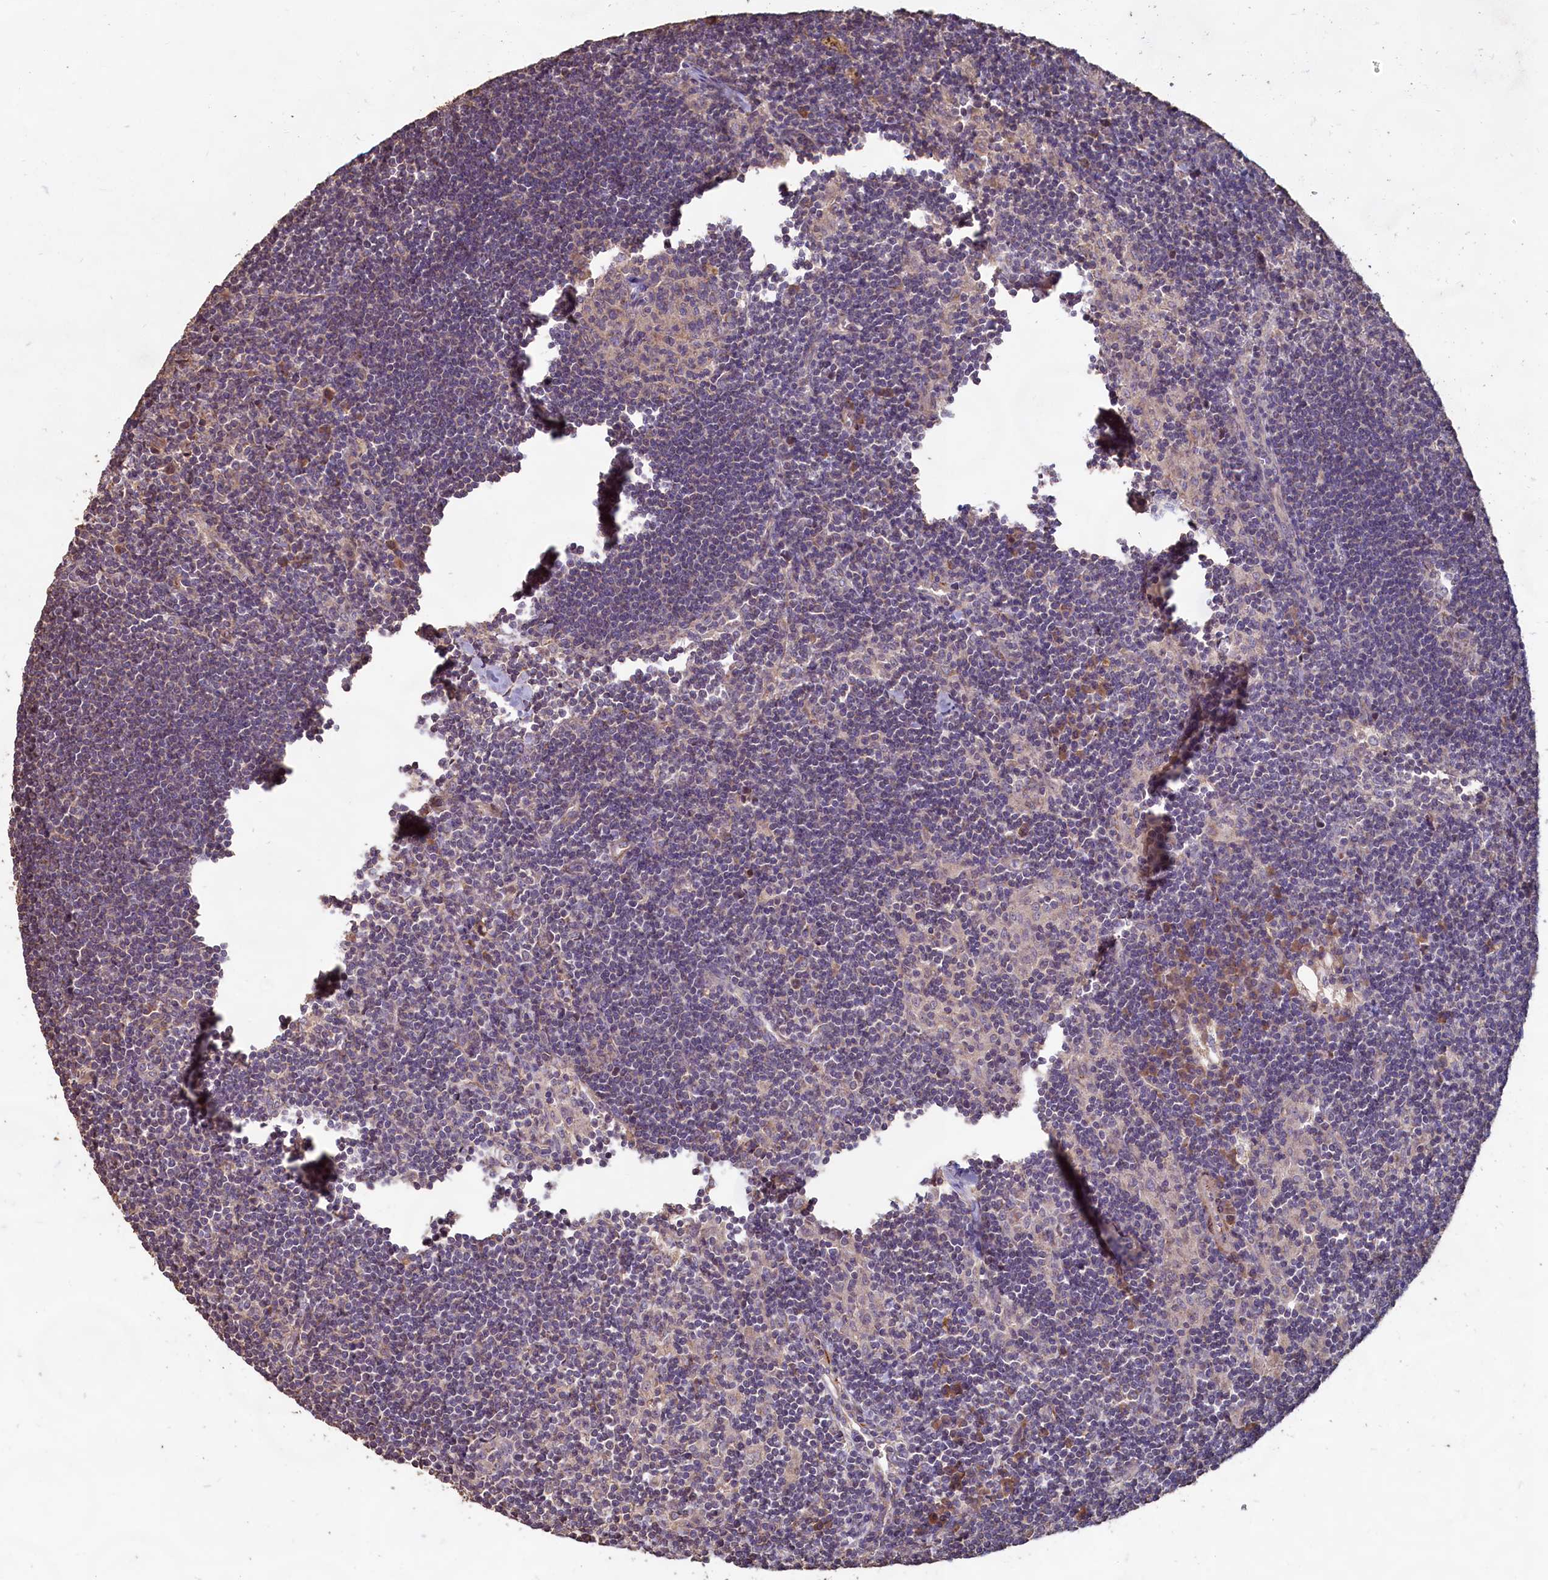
{"staining": {"intensity": "negative", "quantity": "none", "location": "none"}, "tissue": "lymph node", "cell_type": "Germinal center cells", "image_type": "normal", "snomed": [{"axis": "morphology", "description": "Normal tissue, NOS"}, {"axis": "topography", "description": "Lymph node"}], "caption": "Lymph node stained for a protein using IHC demonstrates no expression germinal center cells.", "gene": "FUNDC1", "patient": {"sex": "male", "age": 24}}